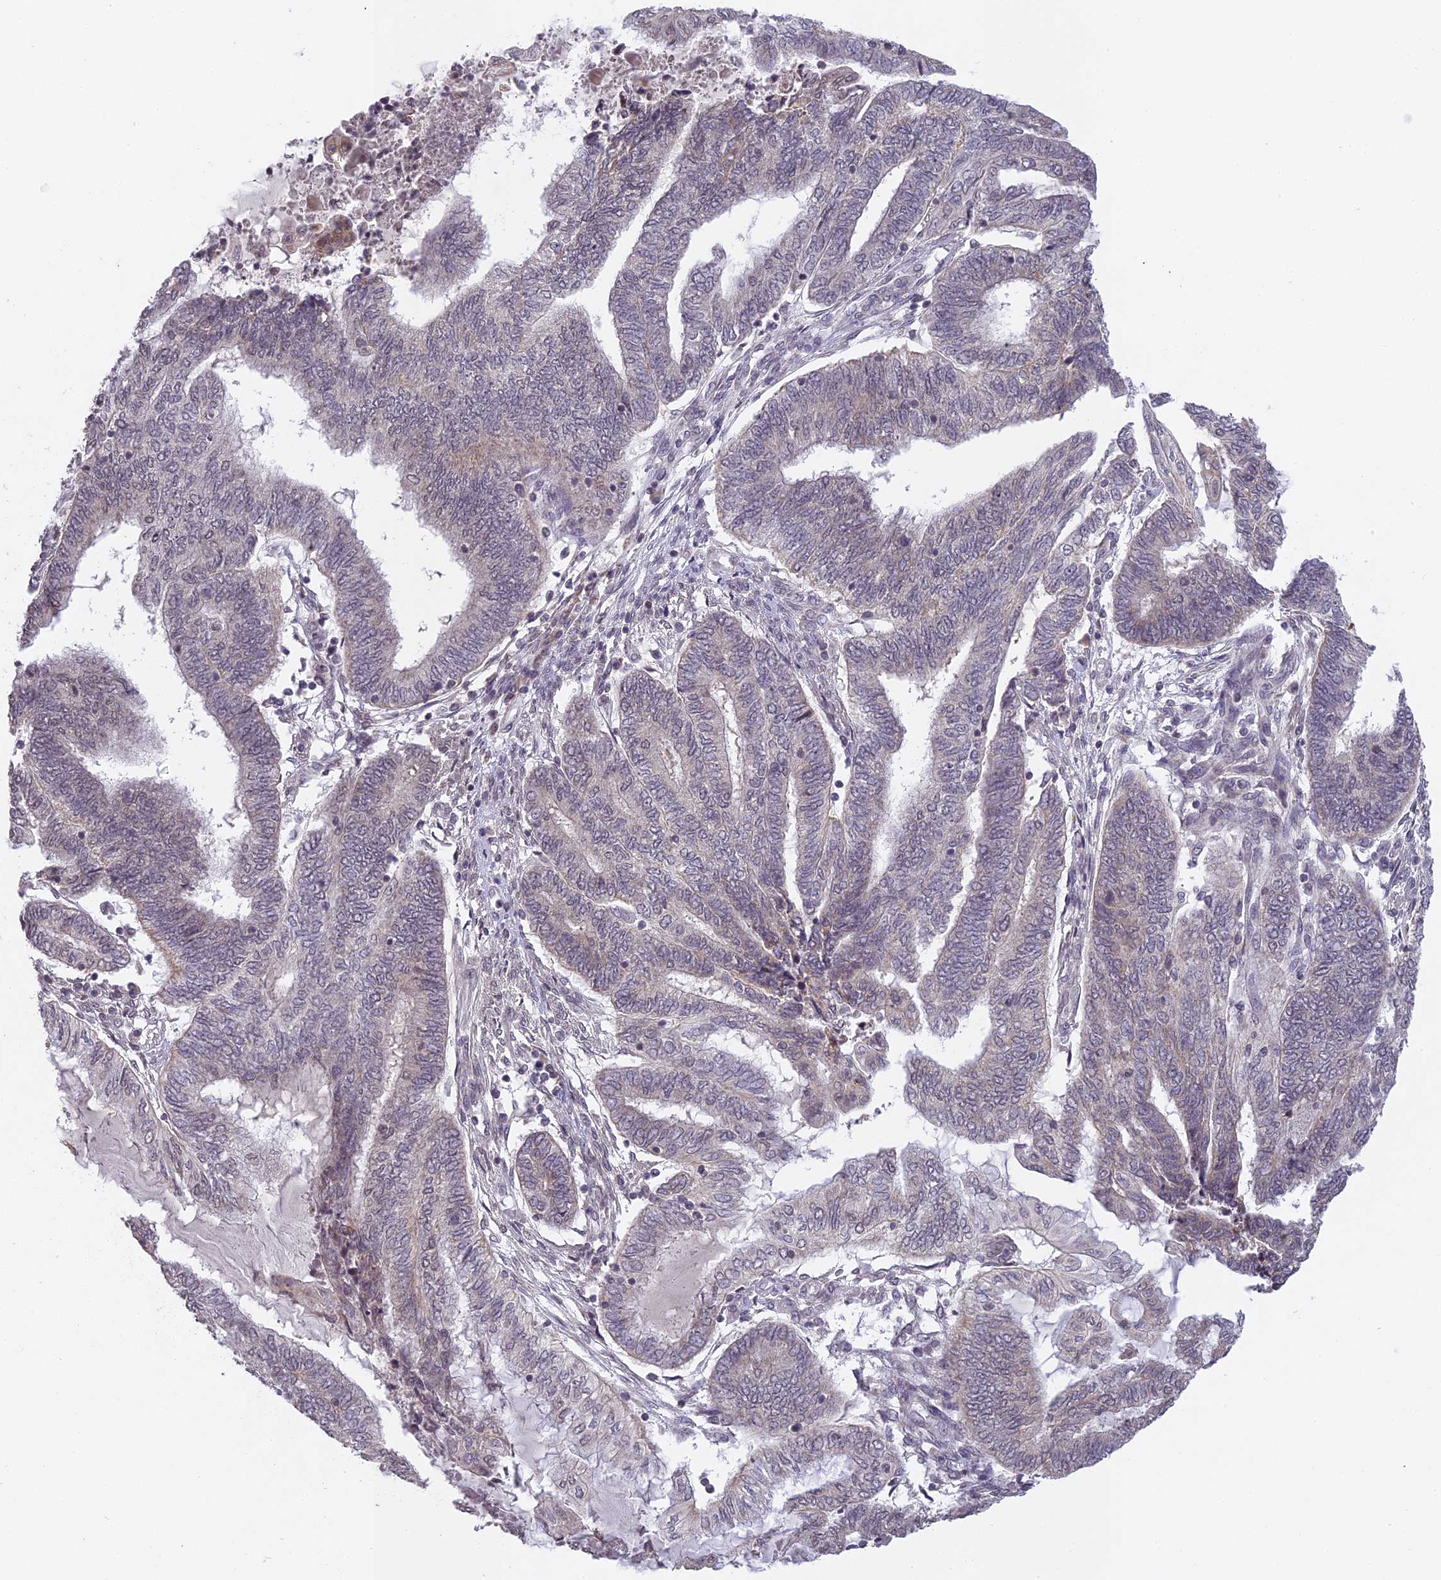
{"staining": {"intensity": "negative", "quantity": "none", "location": "none"}, "tissue": "endometrial cancer", "cell_type": "Tumor cells", "image_type": "cancer", "snomed": [{"axis": "morphology", "description": "Adenocarcinoma, NOS"}, {"axis": "topography", "description": "Uterus"}, {"axis": "topography", "description": "Endometrium"}], "caption": "Protein analysis of adenocarcinoma (endometrial) demonstrates no significant positivity in tumor cells.", "gene": "ERG28", "patient": {"sex": "female", "age": 70}}